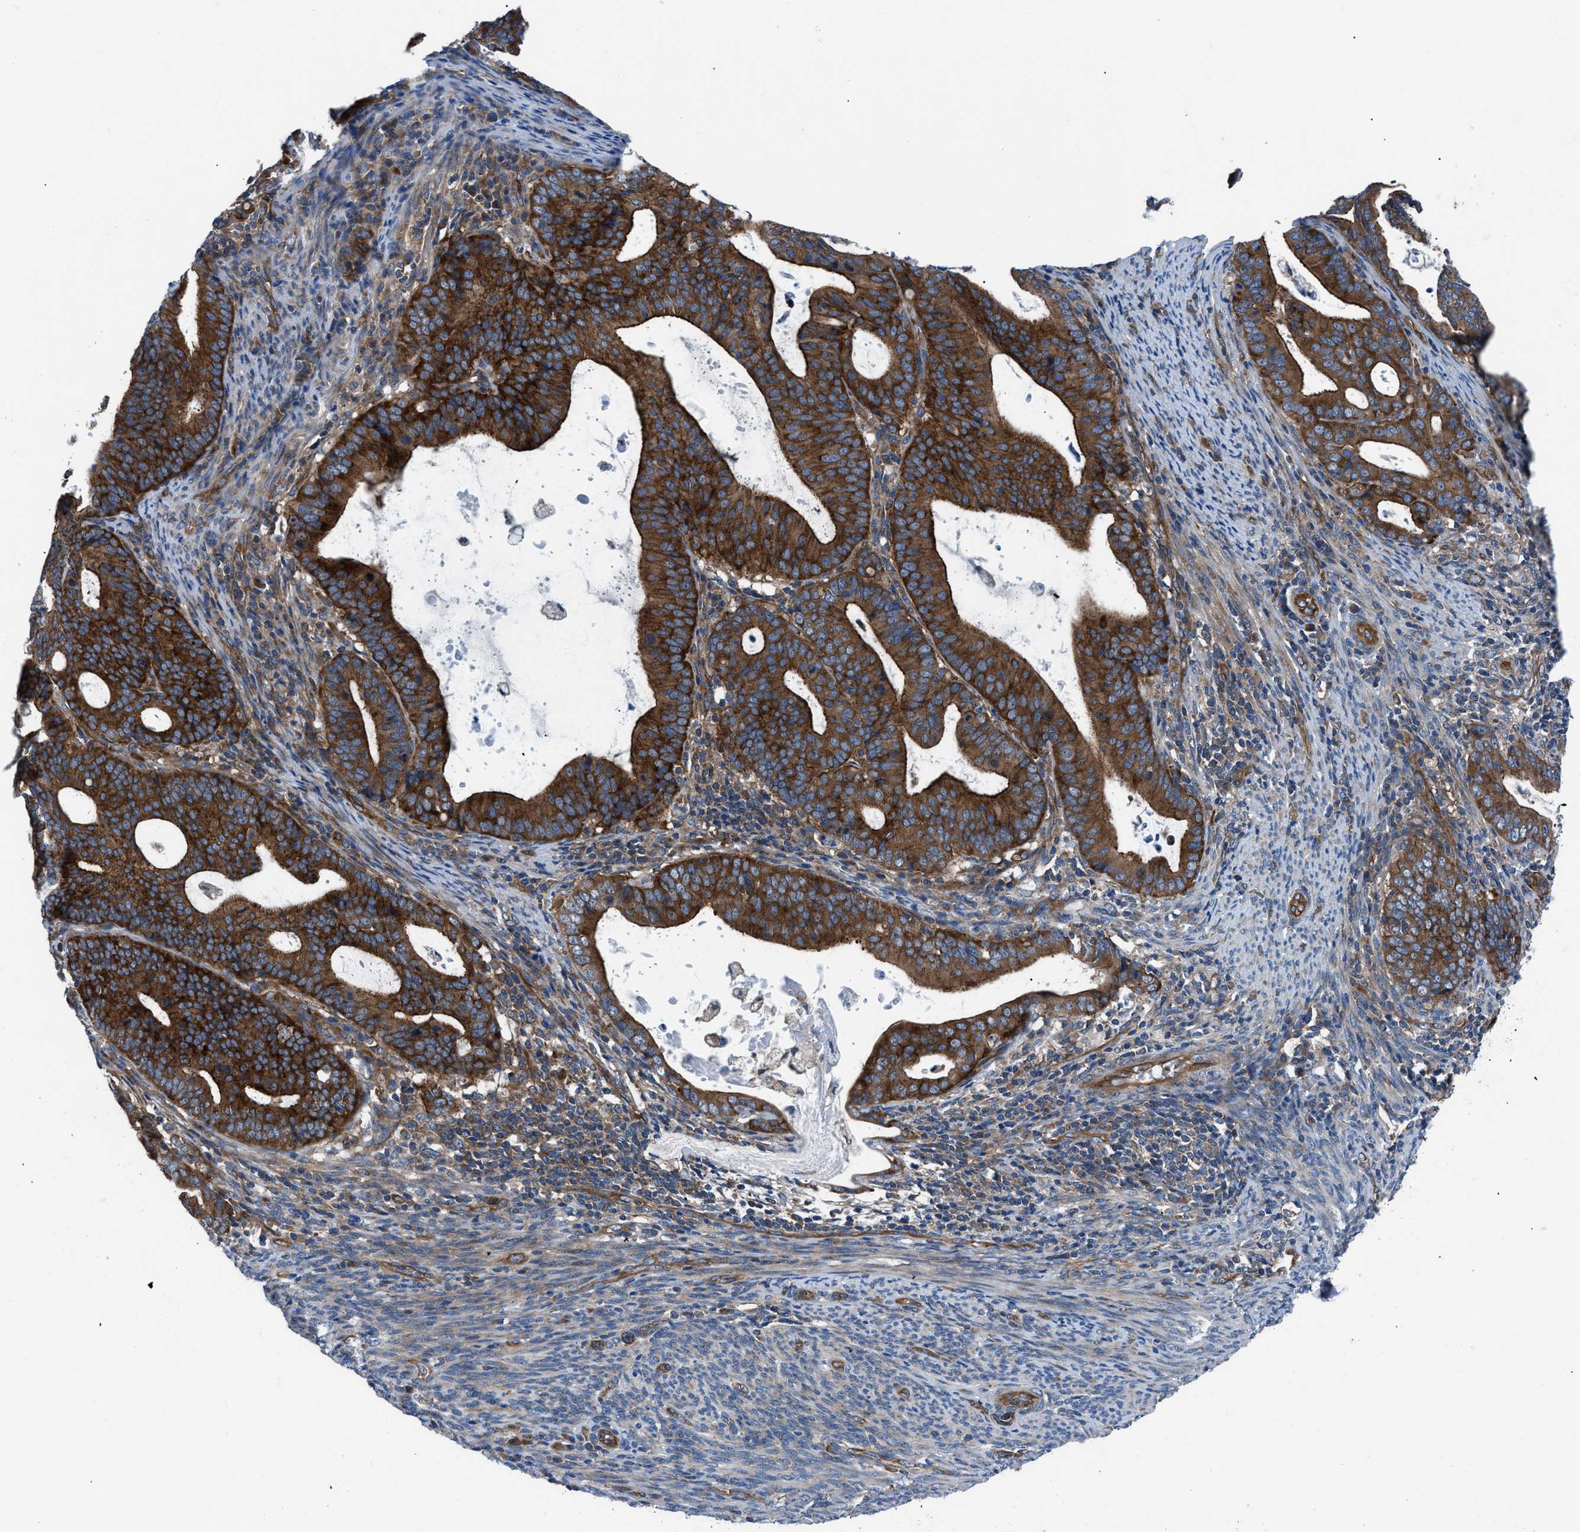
{"staining": {"intensity": "strong", "quantity": ">75%", "location": "cytoplasmic/membranous"}, "tissue": "endometrial cancer", "cell_type": "Tumor cells", "image_type": "cancer", "snomed": [{"axis": "morphology", "description": "Adenocarcinoma, NOS"}, {"axis": "topography", "description": "Uterus"}], "caption": "Immunohistochemistry staining of endometrial cancer (adenocarcinoma), which displays high levels of strong cytoplasmic/membranous expression in about >75% of tumor cells indicating strong cytoplasmic/membranous protein staining. The staining was performed using DAB (brown) for protein detection and nuclei were counterstained in hematoxylin (blue).", "gene": "TRIP4", "patient": {"sex": "female", "age": 83}}